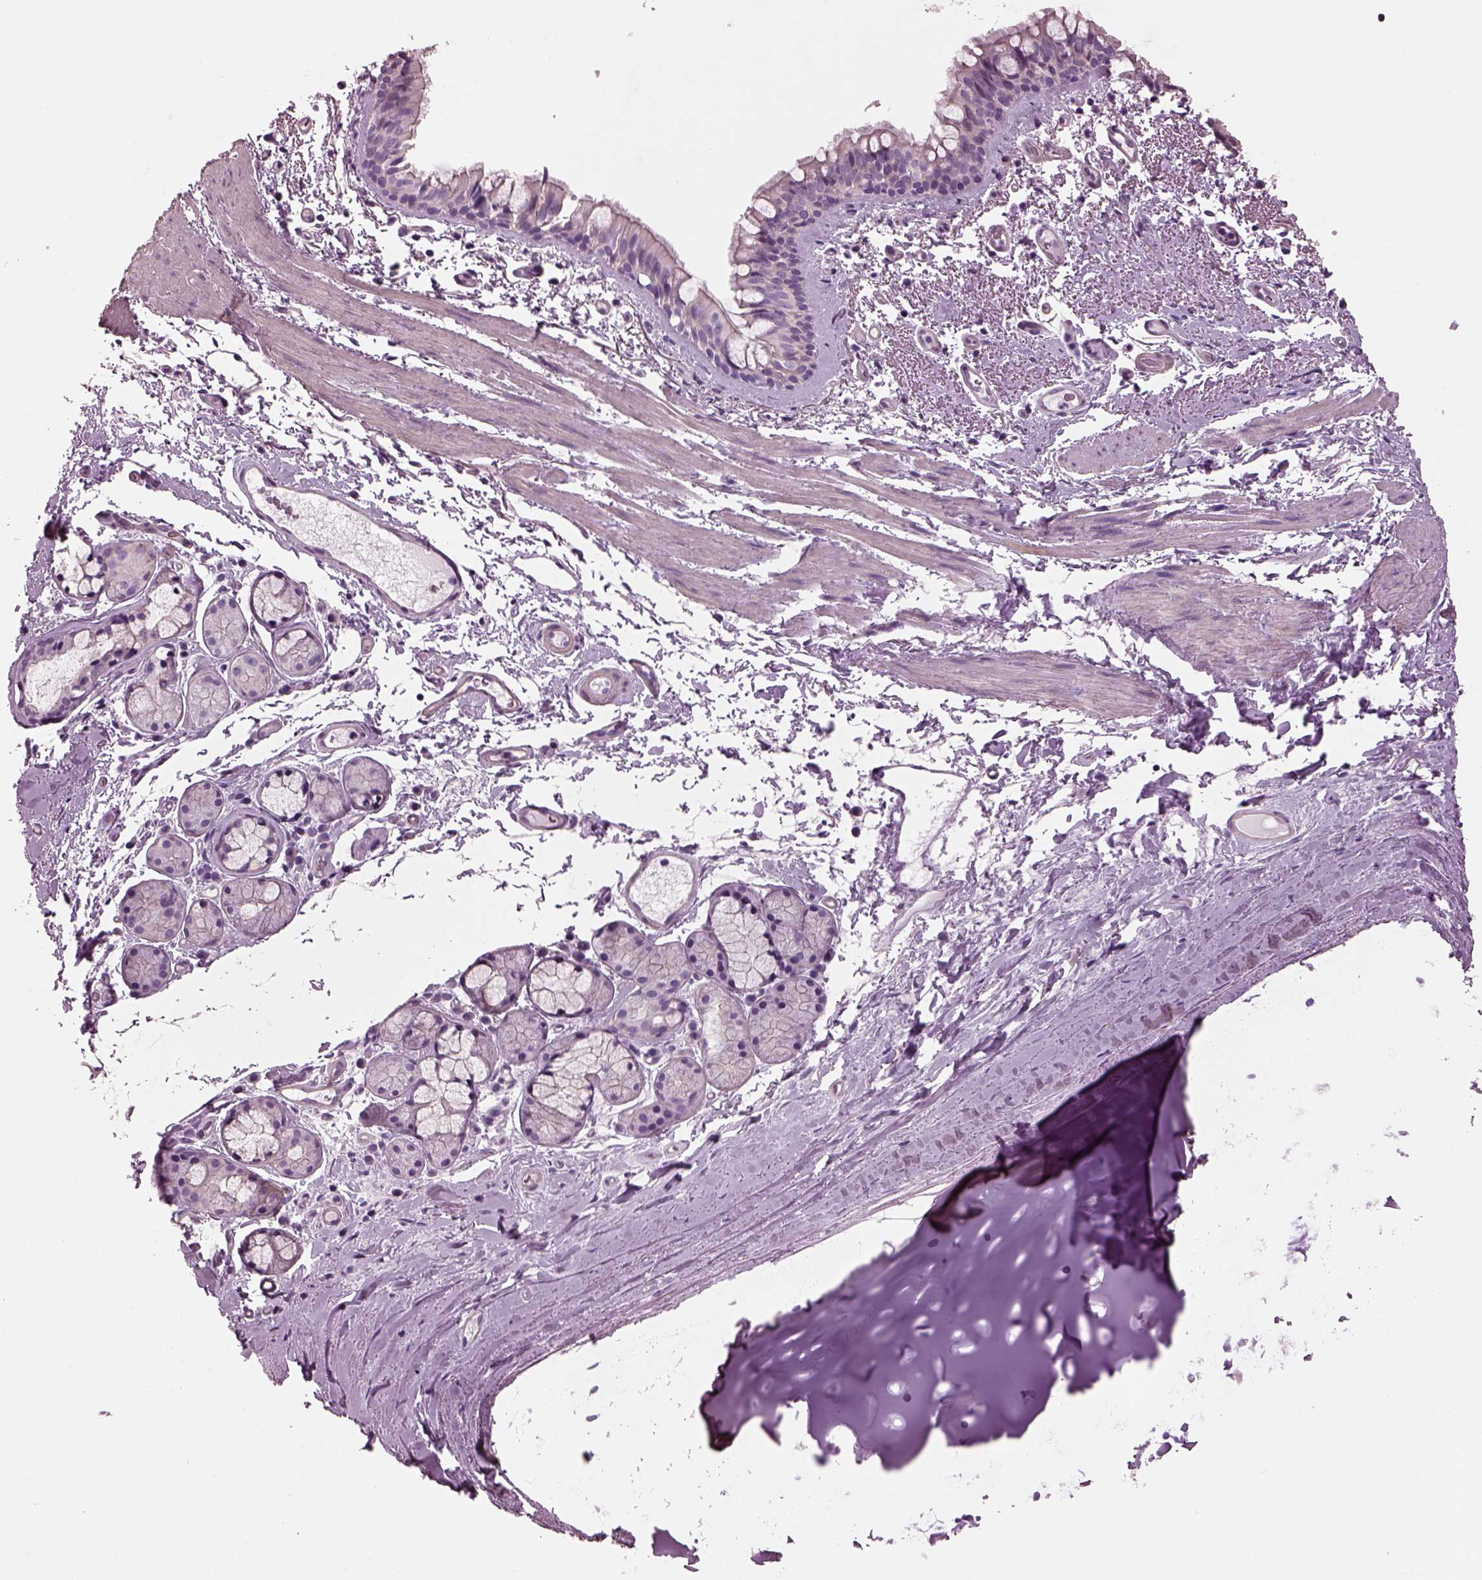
{"staining": {"intensity": "negative", "quantity": "none", "location": "none"}, "tissue": "bronchus", "cell_type": "Respiratory epithelial cells", "image_type": "normal", "snomed": [{"axis": "morphology", "description": "Normal tissue, NOS"}, {"axis": "topography", "description": "Bronchus"}], "caption": "IHC photomicrograph of unremarkable bronchus: bronchus stained with DAB (3,3'-diaminobenzidine) shows no significant protein staining in respiratory epithelial cells.", "gene": "BFSP1", "patient": {"sex": "female", "age": 64}}